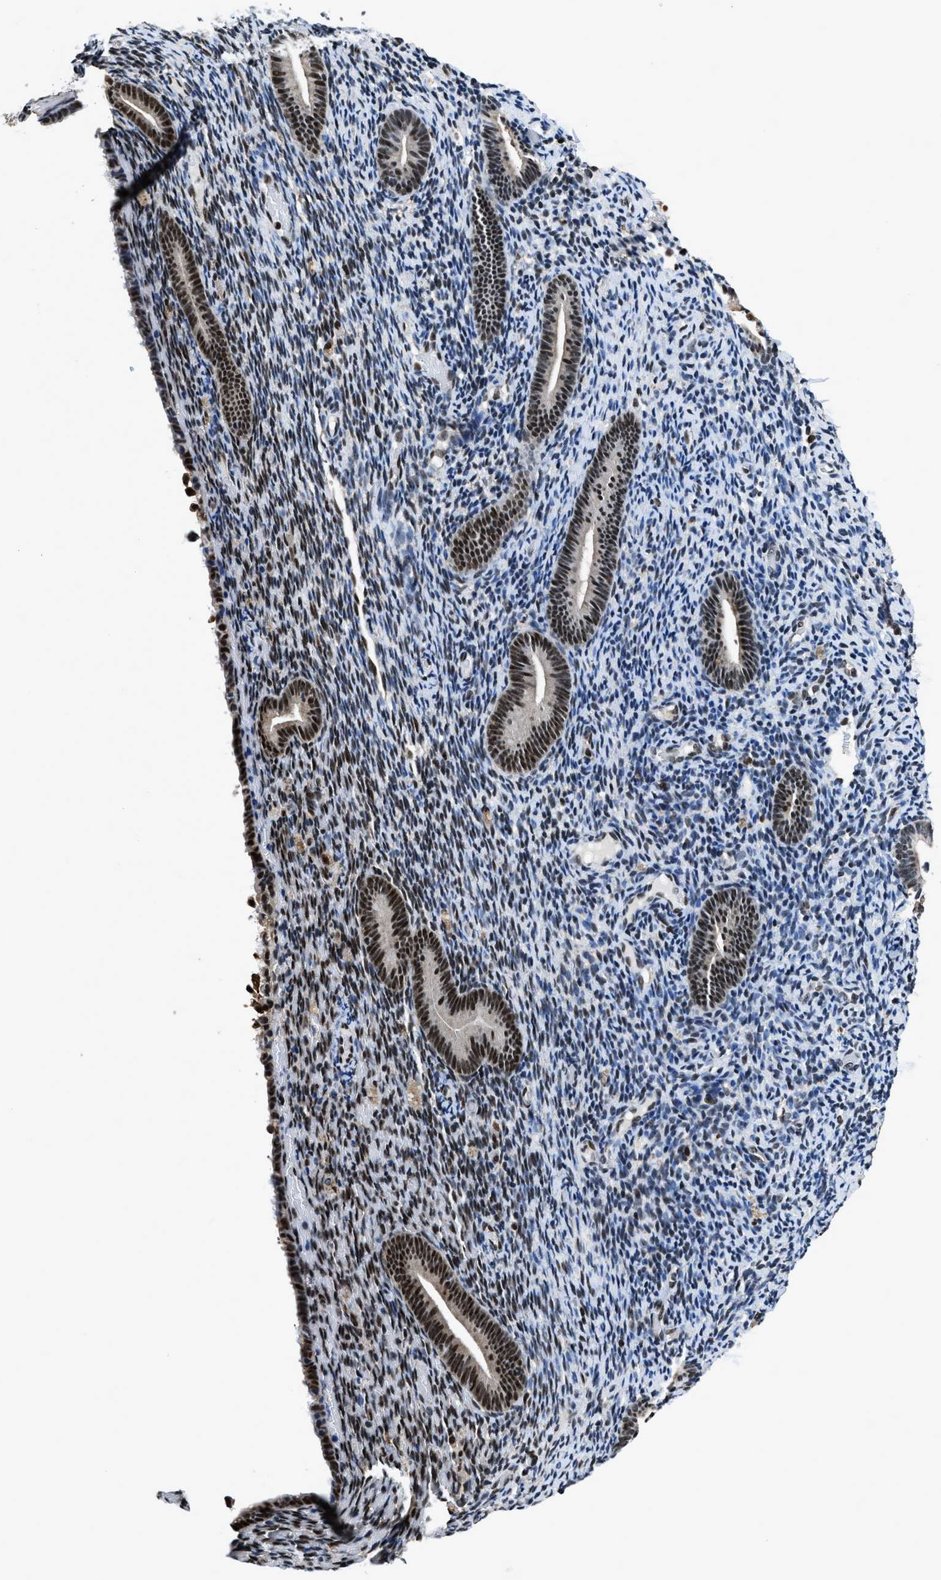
{"staining": {"intensity": "strong", "quantity": "<25%", "location": "nuclear"}, "tissue": "endometrium", "cell_type": "Cells in endometrial stroma", "image_type": "normal", "snomed": [{"axis": "morphology", "description": "Normal tissue, NOS"}, {"axis": "topography", "description": "Endometrium"}], "caption": "Cells in endometrial stroma exhibit medium levels of strong nuclear positivity in about <25% of cells in normal human endometrium. The staining is performed using DAB (3,3'-diaminobenzidine) brown chromogen to label protein expression. The nuclei are counter-stained blue using hematoxylin.", "gene": "HNRNPF", "patient": {"sex": "female", "age": 51}}